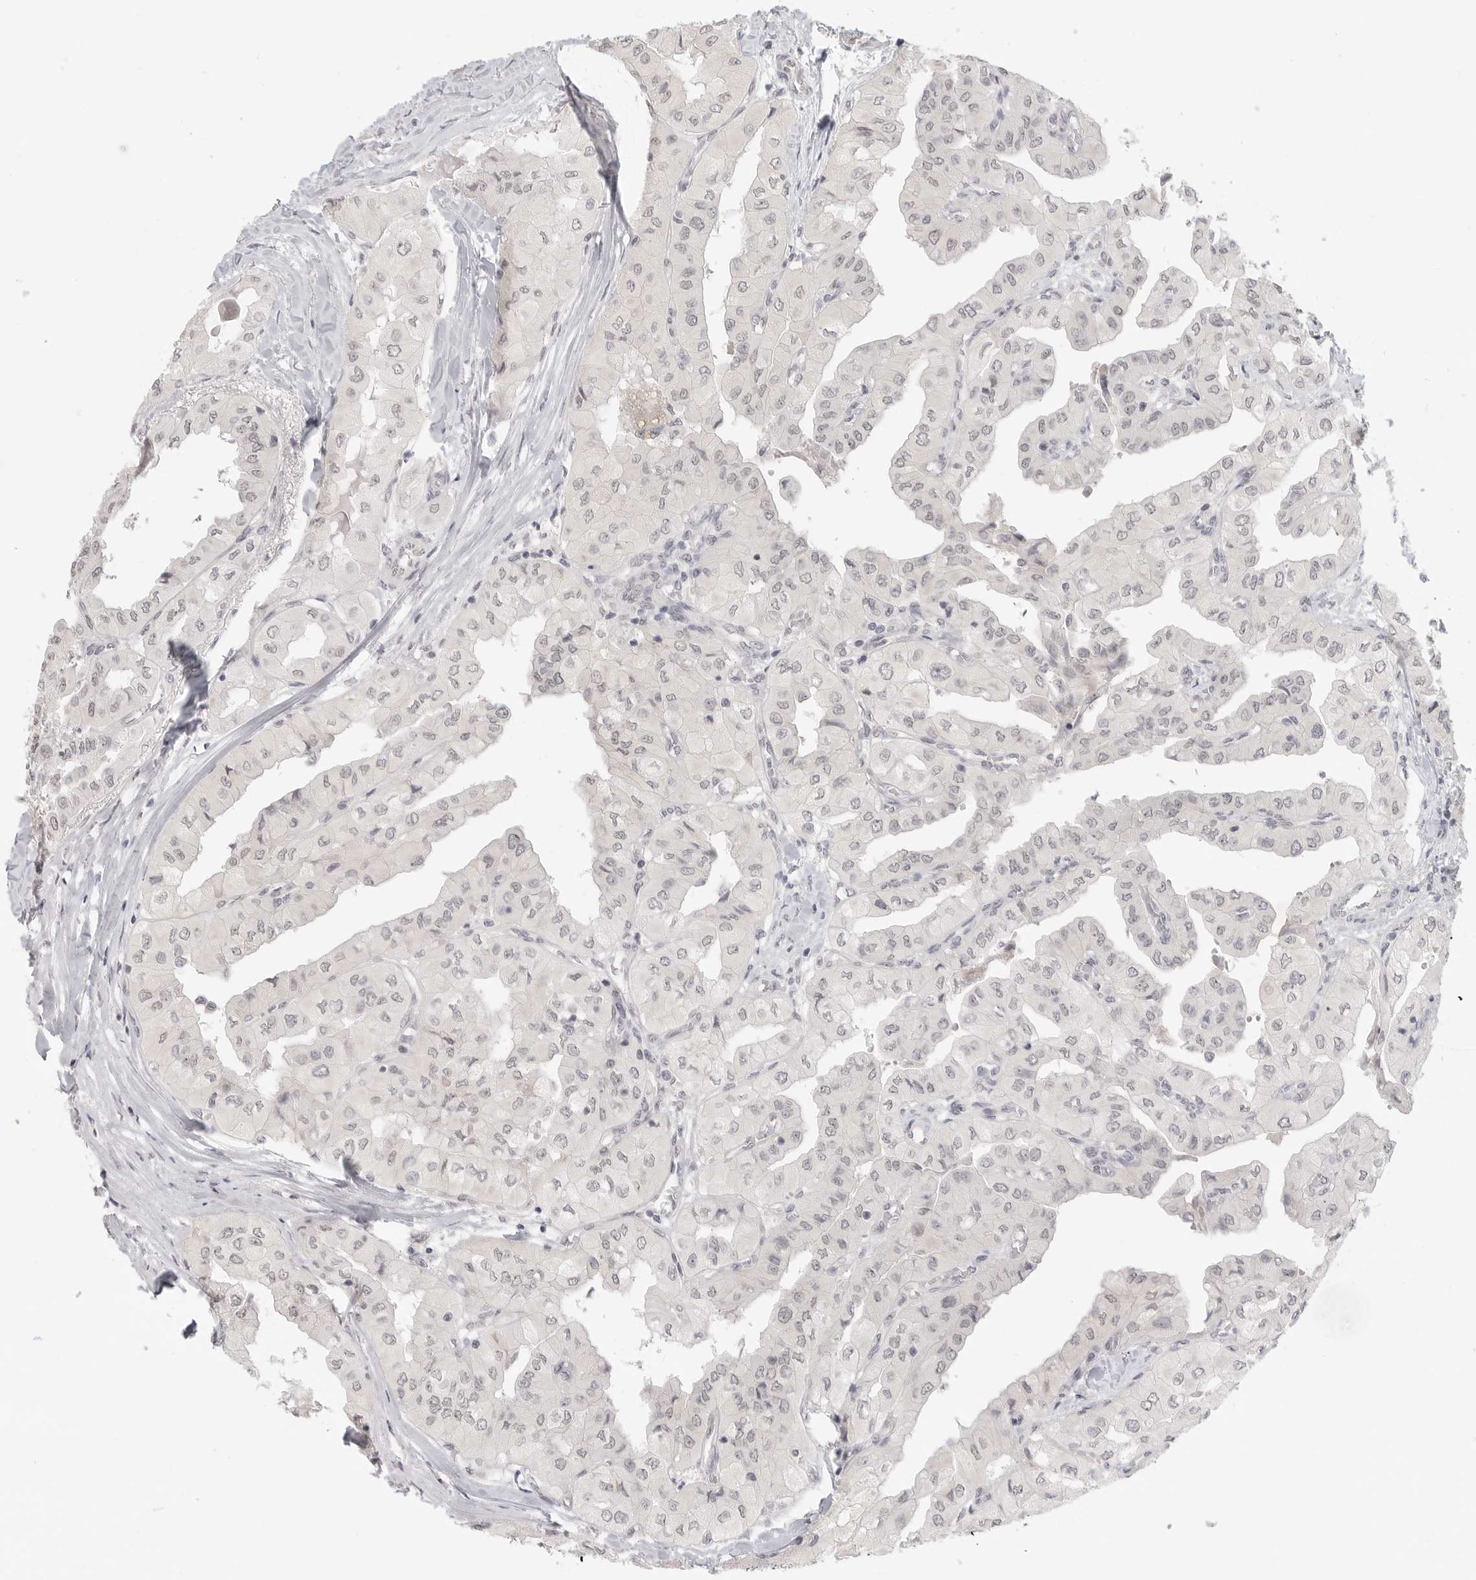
{"staining": {"intensity": "negative", "quantity": "none", "location": "none"}, "tissue": "thyroid cancer", "cell_type": "Tumor cells", "image_type": "cancer", "snomed": [{"axis": "morphology", "description": "Papillary adenocarcinoma, NOS"}, {"axis": "topography", "description": "Thyroid gland"}], "caption": "The IHC micrograph has no significant positivity in tumor cells of thyroid cancer (papillary adenocarcinoma) tissue. The staining was performed using DAB to visualize the protein expression in brown, while the nuclei were stained in blue with hematoxylin (Magnification: 20x).", "gene": "KLK11", "patient": {"sex": "female", "age": 59}}